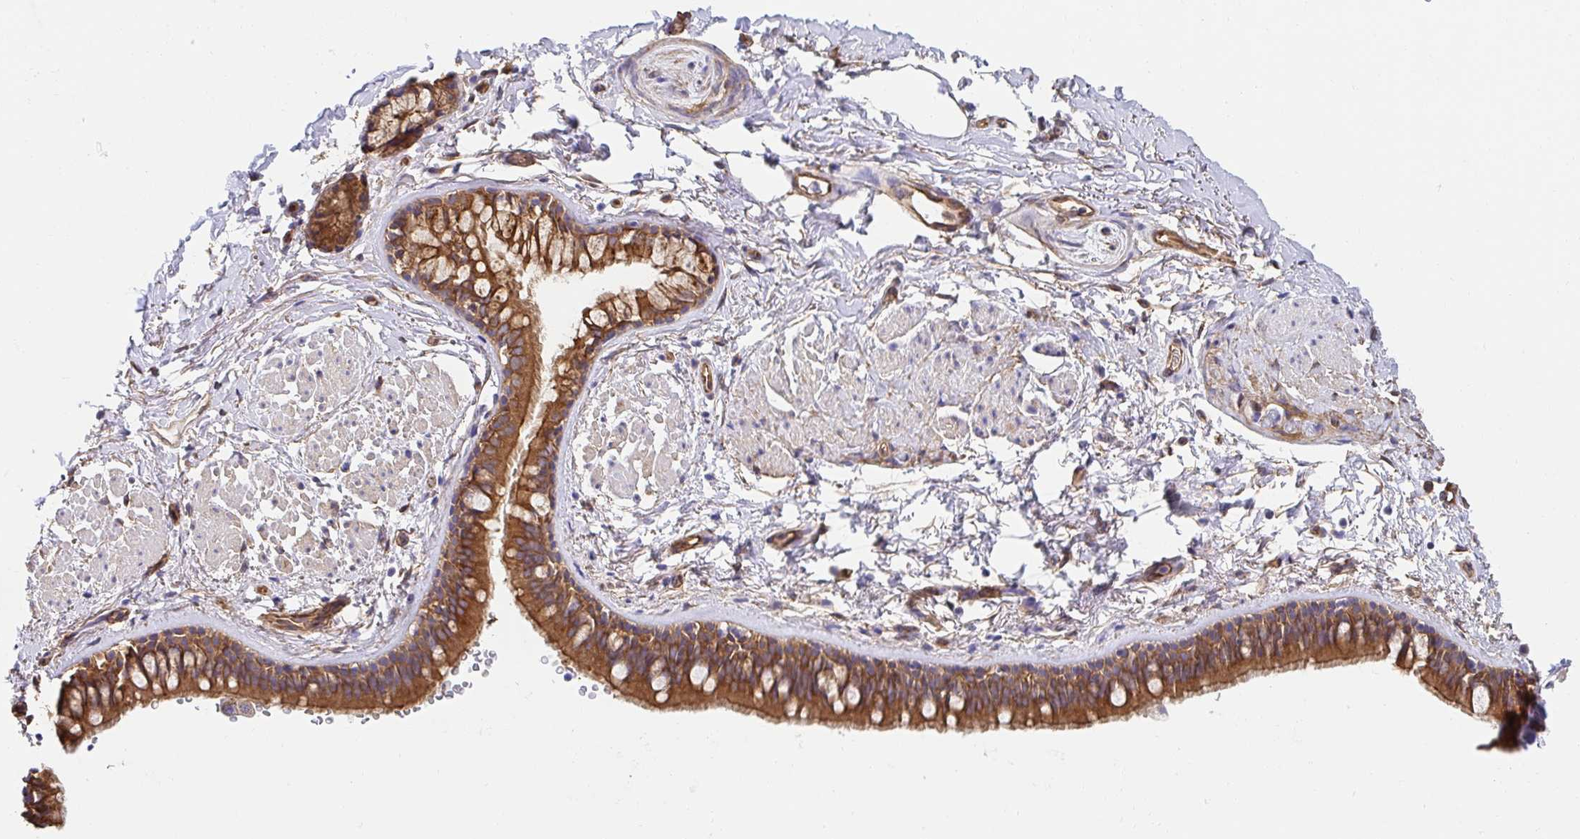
{"staining": {"intensity": "strong", "quantity": ">75%", "location": "cytoplasmic/membranous"}, "tissue": "bronchus", "cell_type": "Respiratory epithelial cells", "image_type": "normal", "snomed": [{"axis": "morphology", "description": "Normal tissue, NOS"}, {"axis": "topography", "description": "Lymph node"}, {"axis": "topography", "description": "Cartilage tissue"}, {"axis": "topography", "description": "Bronchus"}], "caption": "A brown stain shows strong cytoplasmic/membranous positivity of a protein in respiratory epithelial cells of benign human bronchus.", "gene": "CTTN", "patient": {"sex": "female", "age": 70}}